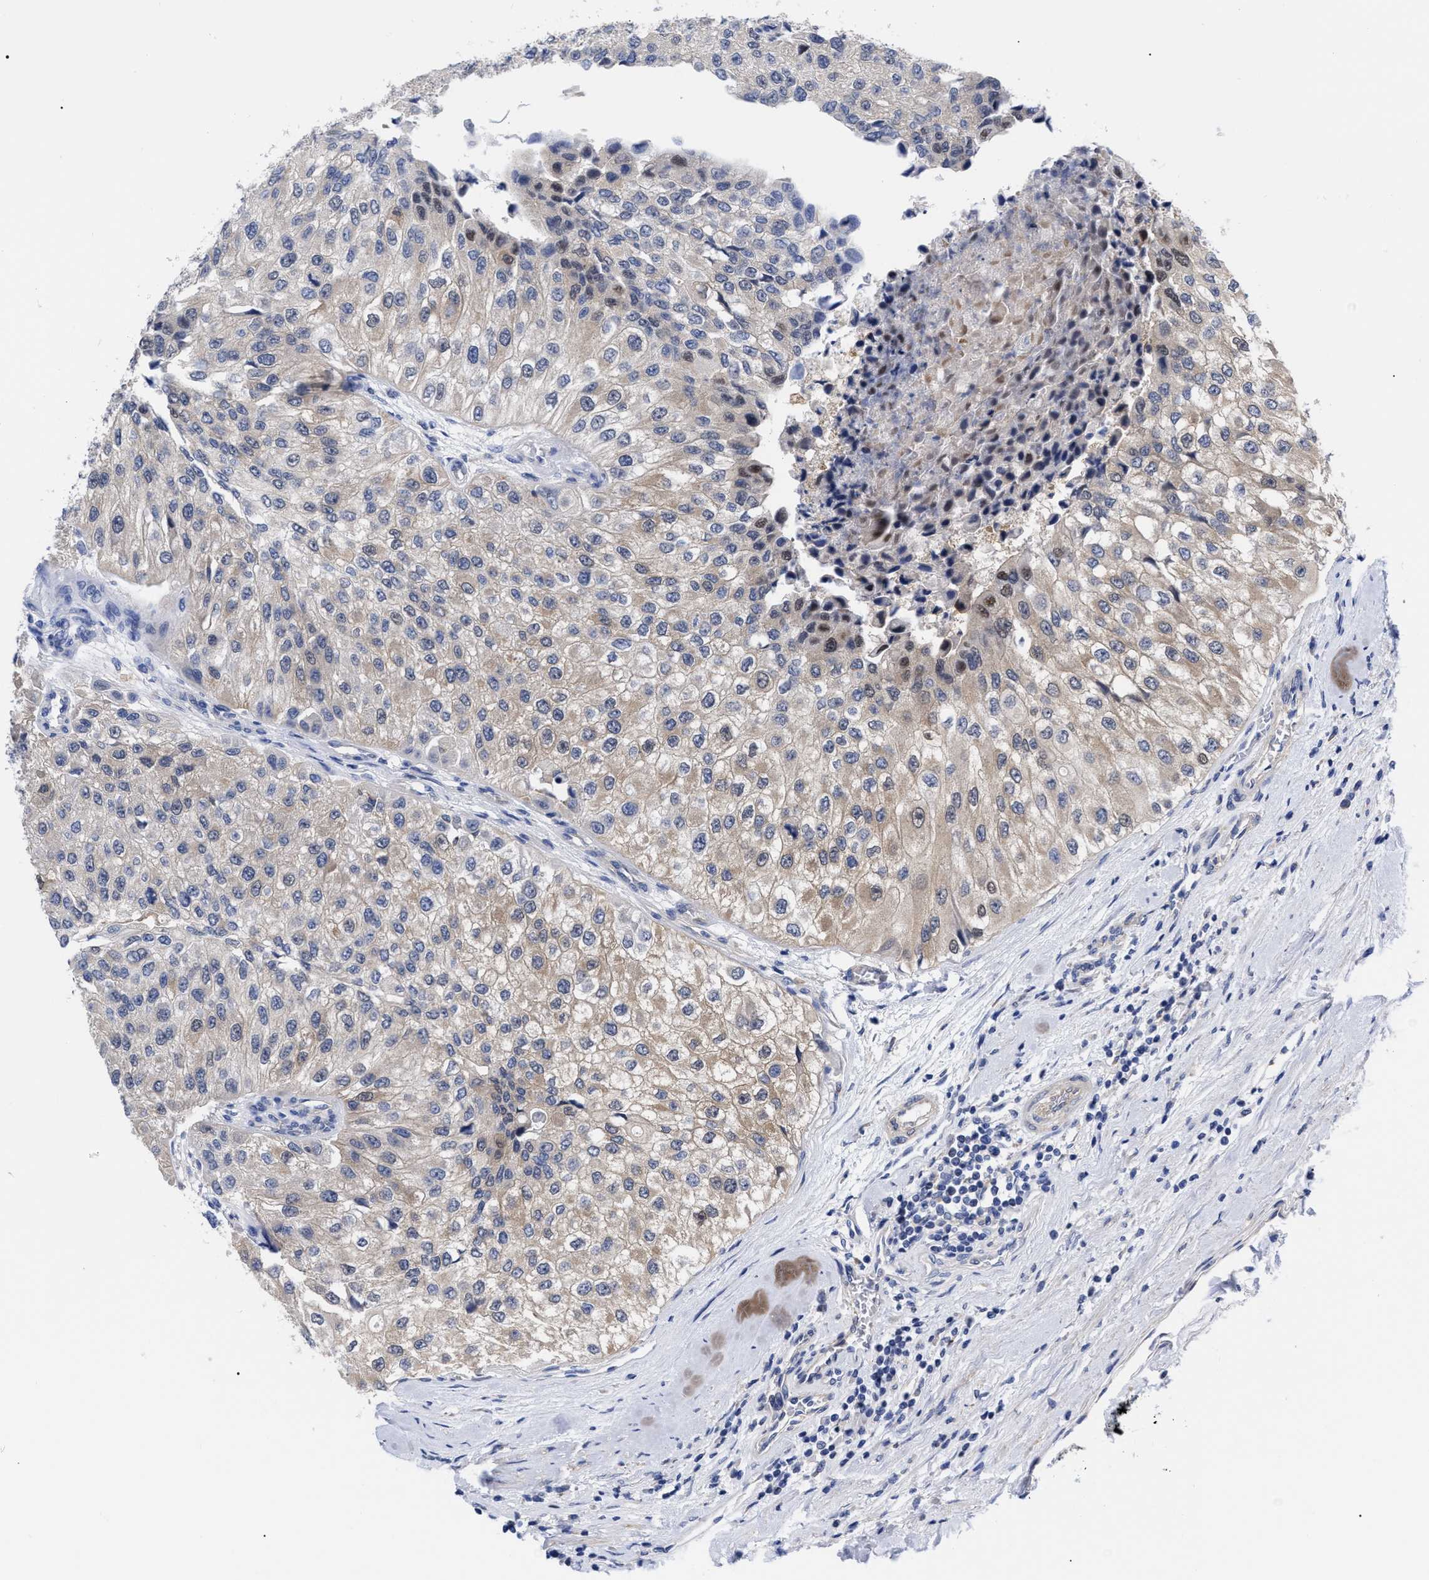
{"staining": {"intensity": "weak", "quantity": "25%-75%", "location": "cytoplasmic/membranous,nuclear"}, "tissue": "urothelial cancer", "cell_type": "Tumor cells", "image_type": "cancer", "snomed": [{"axis": "morphology", "description": "Urothelial carcinoma, High grade"}, {"axis": "topography", "description": "Kidney"}, {"axis": "topography", "description": "Urinary bladder"}], "caption": "Immunohistochemistry histopathology image of neoplastic tissue: human urothelial cancer stained using IHC shows low levels of weak protein expression localized specifically in the cytoplasmic/membranous and nuclear of tumor cells, appearing as a cytoplasmic/membranous and nuclear brown color.", "gene": "IRAG2", "patient": {"sex": "male", "age": 77}}